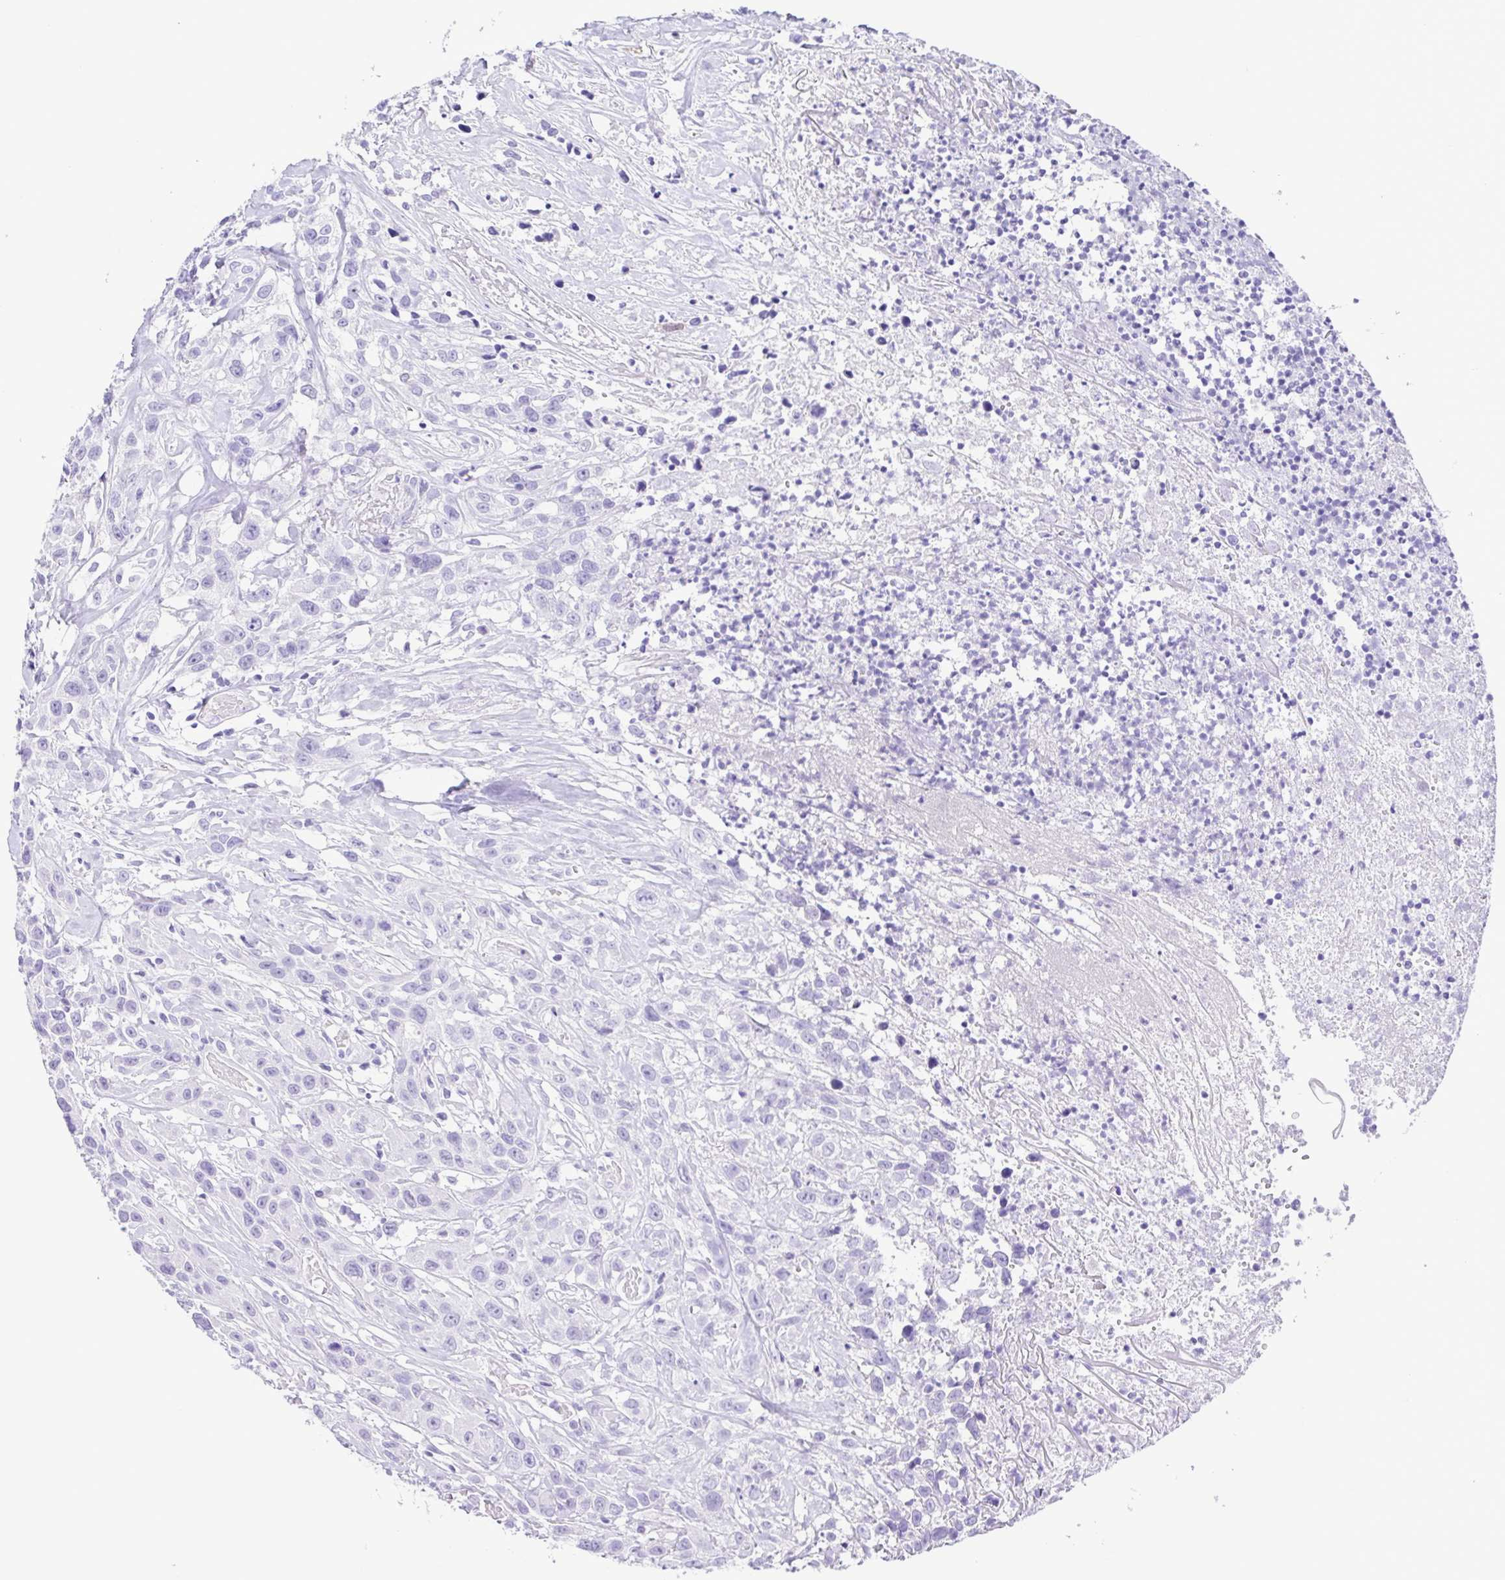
{"staining": {"intensity": "moderate", "quantity": "<25%", "location": "cytoplasmic/membranous,nuclear"}, "tissue": "head and neck cancer", "cell_type": "Tumor cells", "image_type": "cancer", "snomed": [{"axis": "morphology", "description": "Squamous cell carcinoma, NOS"}, {"axis": "topography", "description": "Head-Neck"}], "caption": "Squamous cell carcinoma (head and neck) stained with a protein marker exhibits moderate staining in tumor cells.", "gene": "CASP14", "patient": {"sex": "male", "age": 57}}